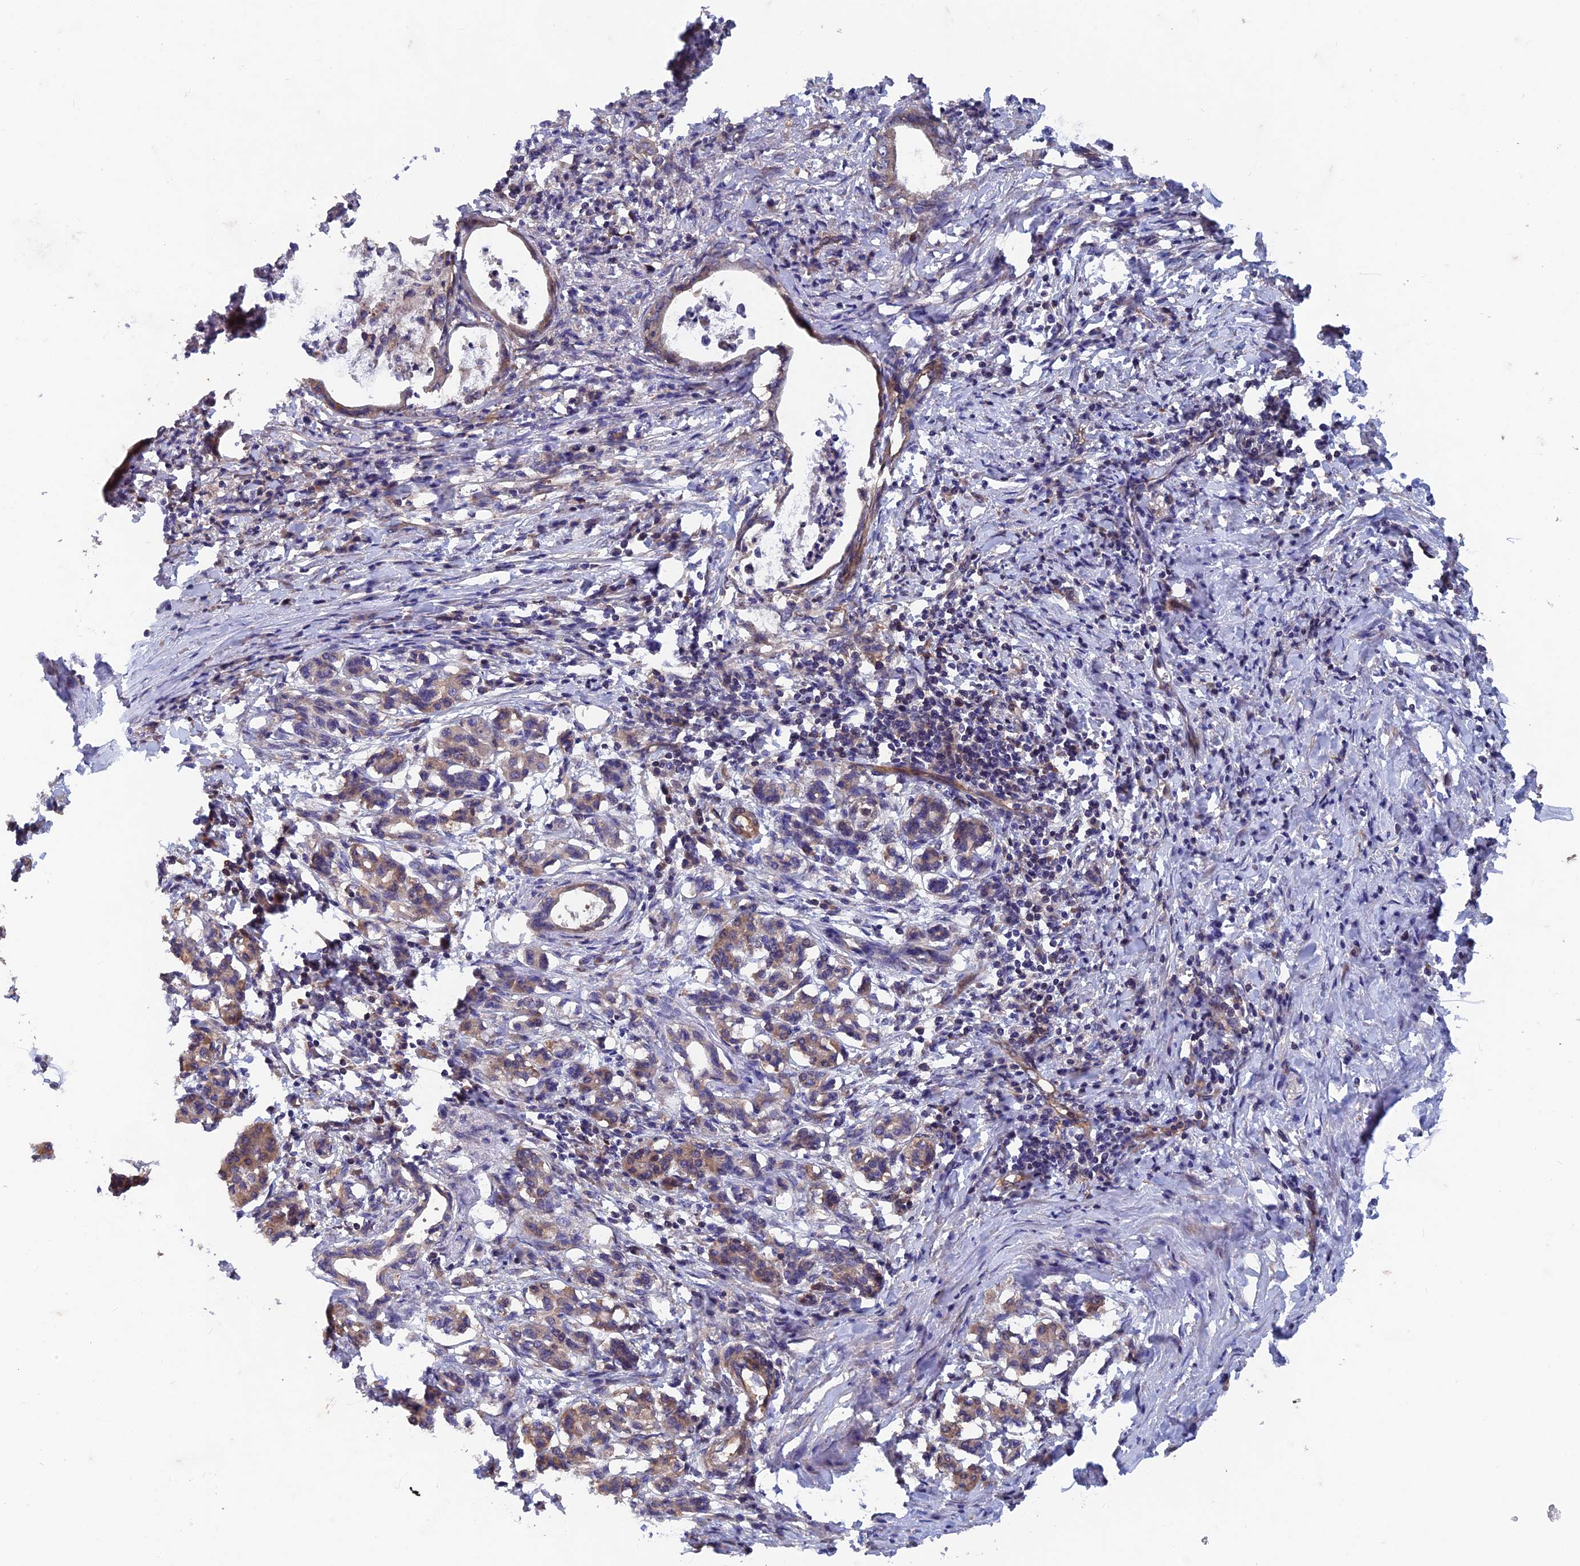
{"staining": {"intensity": "weak", "quantity": ">75%", "location": "cytoplasmic/membranous"}, "tissue": "pancreatic cancer", "cell_type": "Tumor cells", "image_type": "cancer", "snomed": [{"axis": "morphology", "description": "Adenocarcinoma, NOS"}, {"axis": "topography", "description": "Pancreas"}], "caption": "There is low levels of weak cytoplasmic/membranous positivity in tumor cells of pancreatic cancer, as demonstrated by immunohistochemical staining (brown color).", "gene": "NCAPG", "patient": {"sex": "female", "age": 55}}